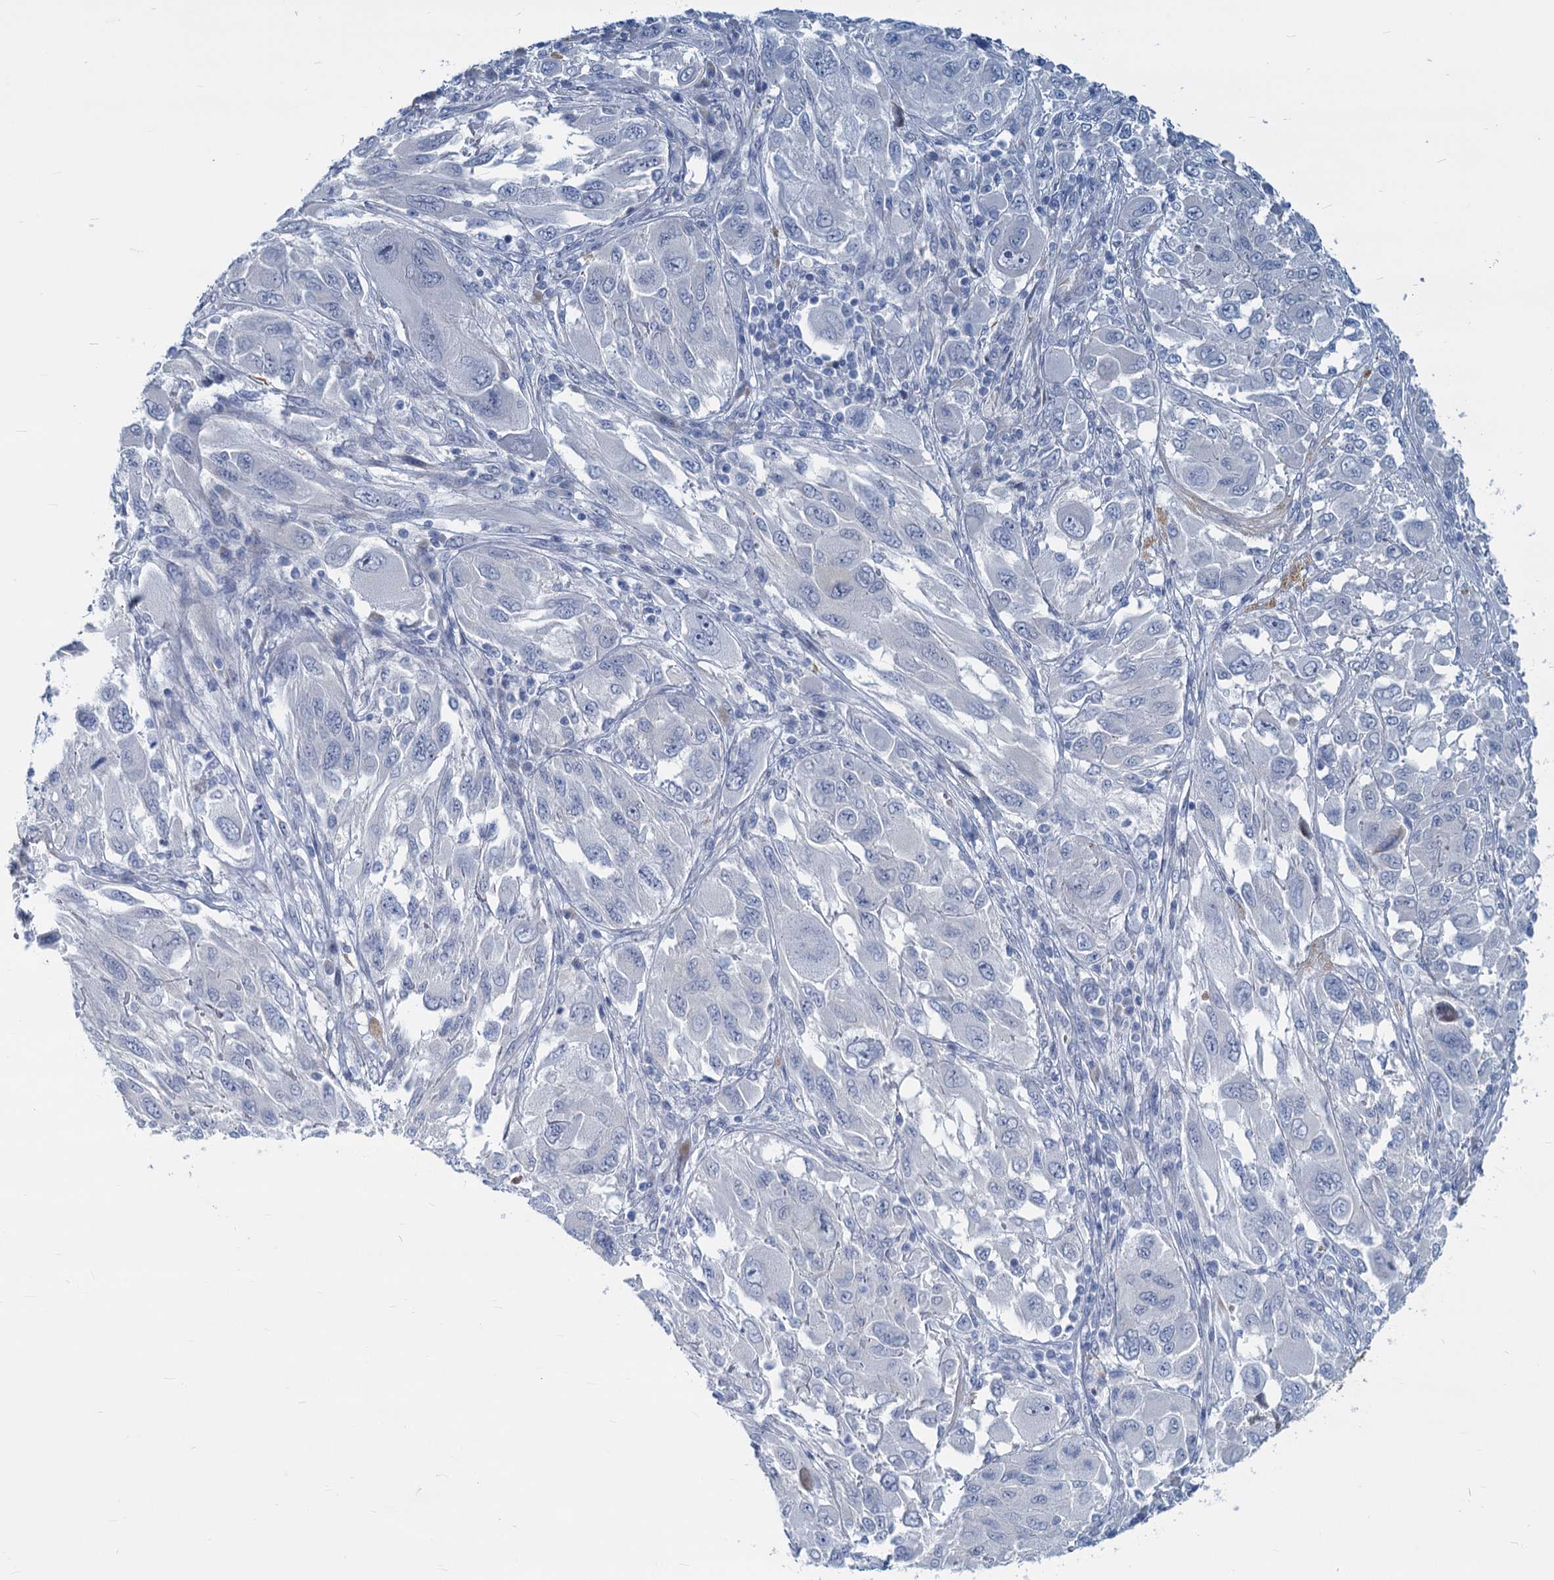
{"staining": {"intensity": "negative", "quantity": "none", "location": "none"}, "tissue": "melanoma", "cell_type": "Tumor cells", "image_type": "cancer", "snomed": [{"axis": "morphology", "description": "Malignant melanoma, NOS"}, {"axis": "topography", "description": "Skin"}], "caption": "Immunohistochemistry (IHC) of human melanoma demonstrates no expression in tumor cells.", "gene": "GSTM3", "patient": {"sex": "female", "age": 91}}